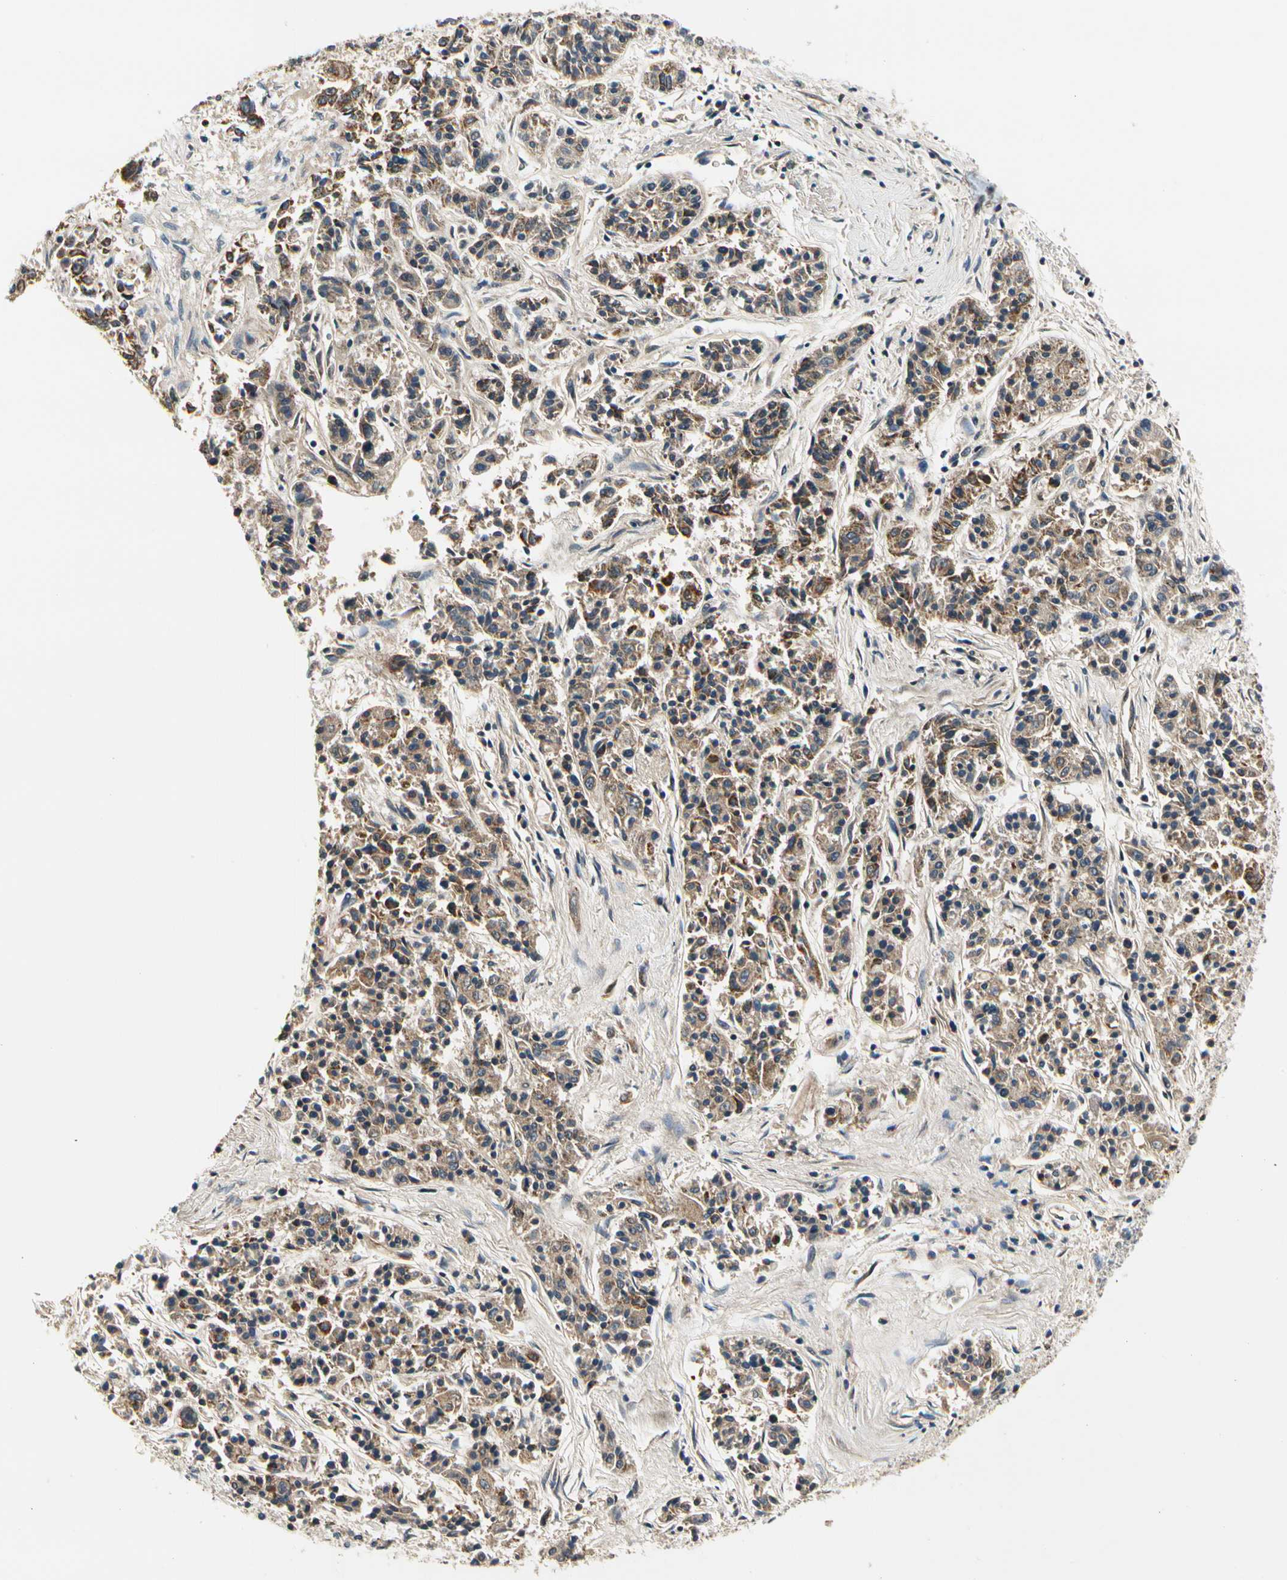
{"staining": {"intensity": "moderate", "quantity": ">75%", "location": "cytoplasmic/membranous"}, "tissue": "lung cancer", "cell_type": "Tumor cells", "image_type": "cancer", "snomed": [{"axis": "morphology", "description": "Adenocarcinoma, NOS"}, {"axis": "topography", "description": "Lung"}], "caption": "The micrograph shows a brown stain indicating the presence of a protein in the cytoplasmic/membranous of tumor cells in lung cancer. (IHC, brightfield microscopy, high magnification).", "gene": "PDK2", "patient": {"sex": "male", "age": 84}}